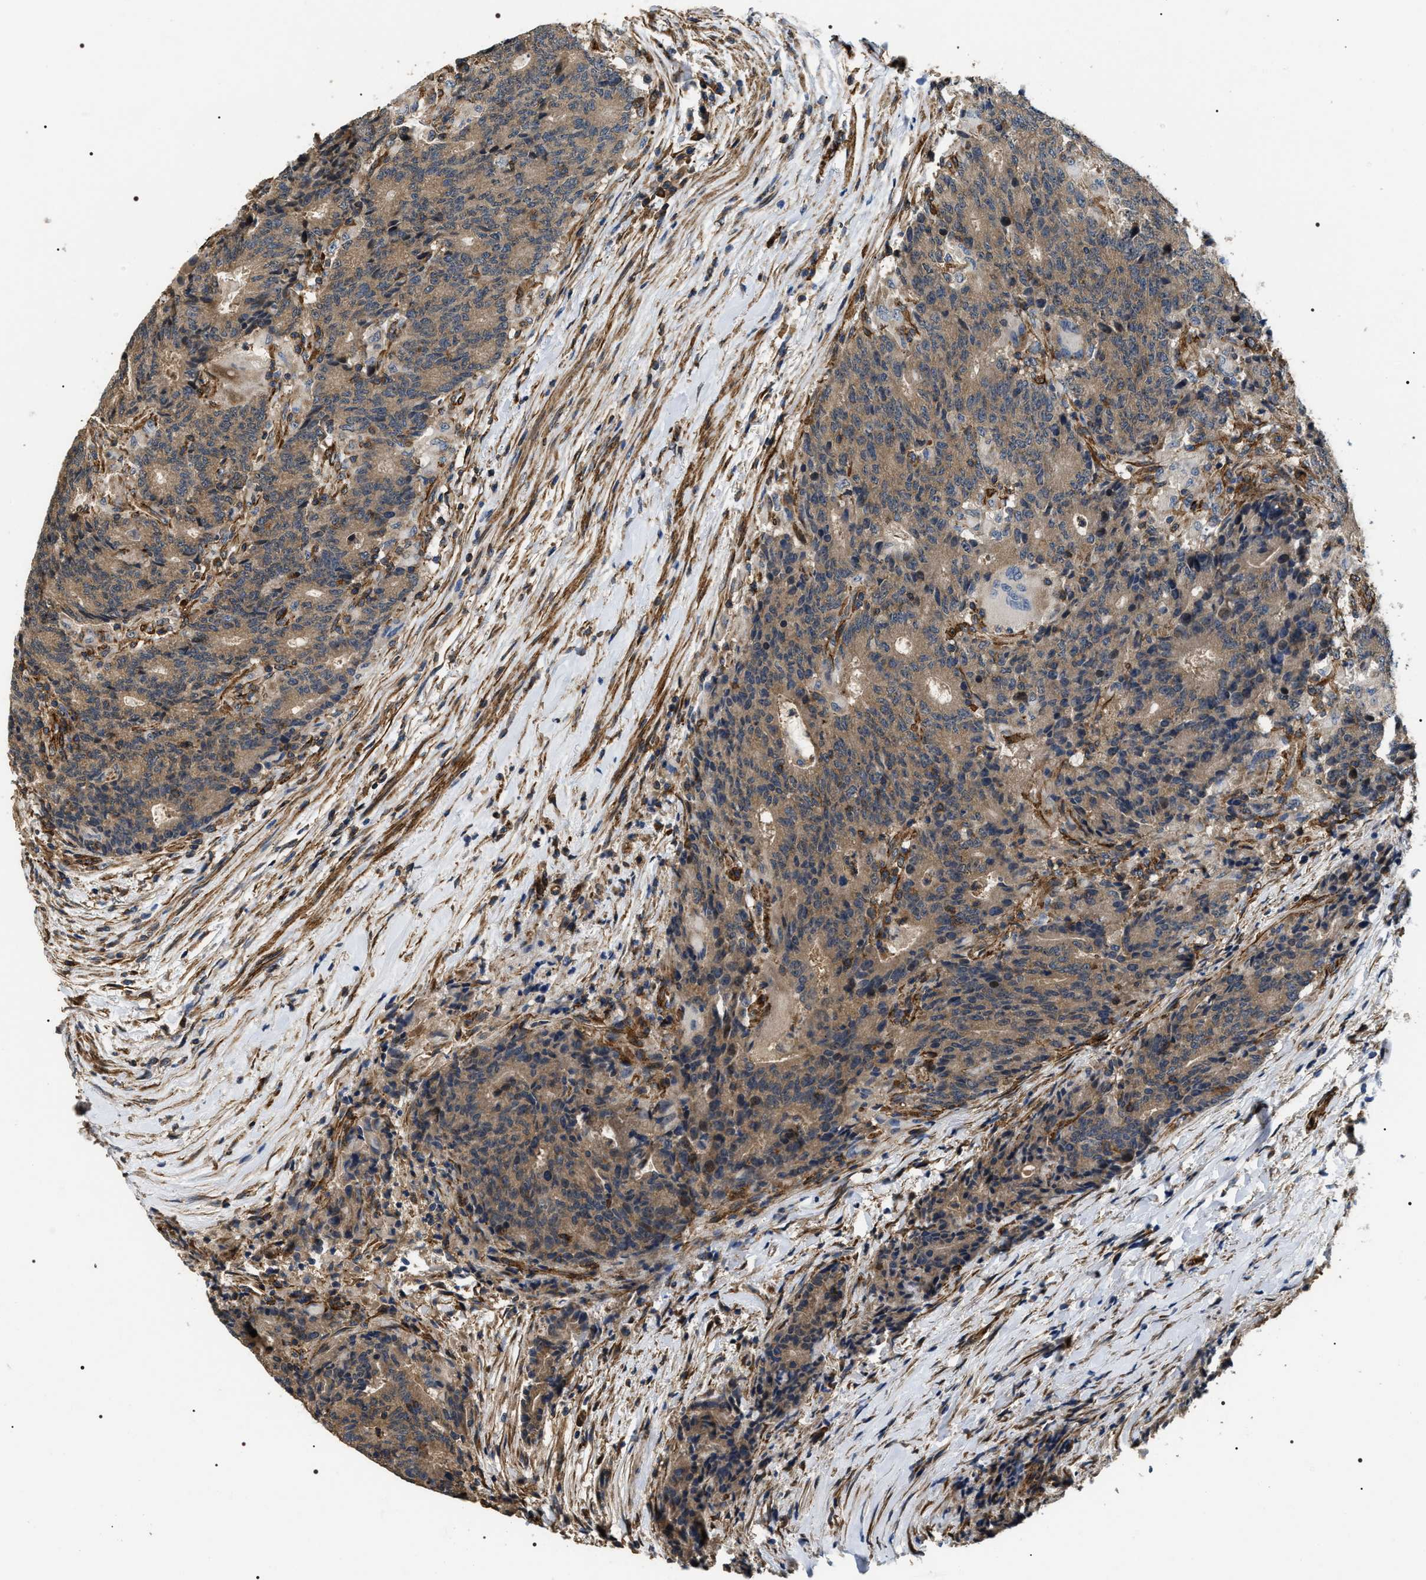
{"staining": {"intensity": "weak", "quantity": ">75%", "location": "cytoplasmic/membranous"}, "tissue": "colorectal cancer", "cell_type": "Tumor cells", "image_type": "cancer", "snomed": [{"axis": "morphology", "description": "Normal tissue, NOS"}, {"axis": "morphology", "description": "Adenocarcinoma, NOS"}, {"axis": "topography", "description": "Colon"}], "caption": "Protein analysis of colorectal adenocarcinoma tissue reveals weak cytoplasmic/membranous staining in approximately >75% of tumor cells. Using DAB (3,3'-diaminobenzidine) (brown) and hematoxylin (blue) stains, captured at high magnification using brightfield microscopy.", "gene": "ZC3HAV1L", "patient": {"sex": "female", "age": 75}}